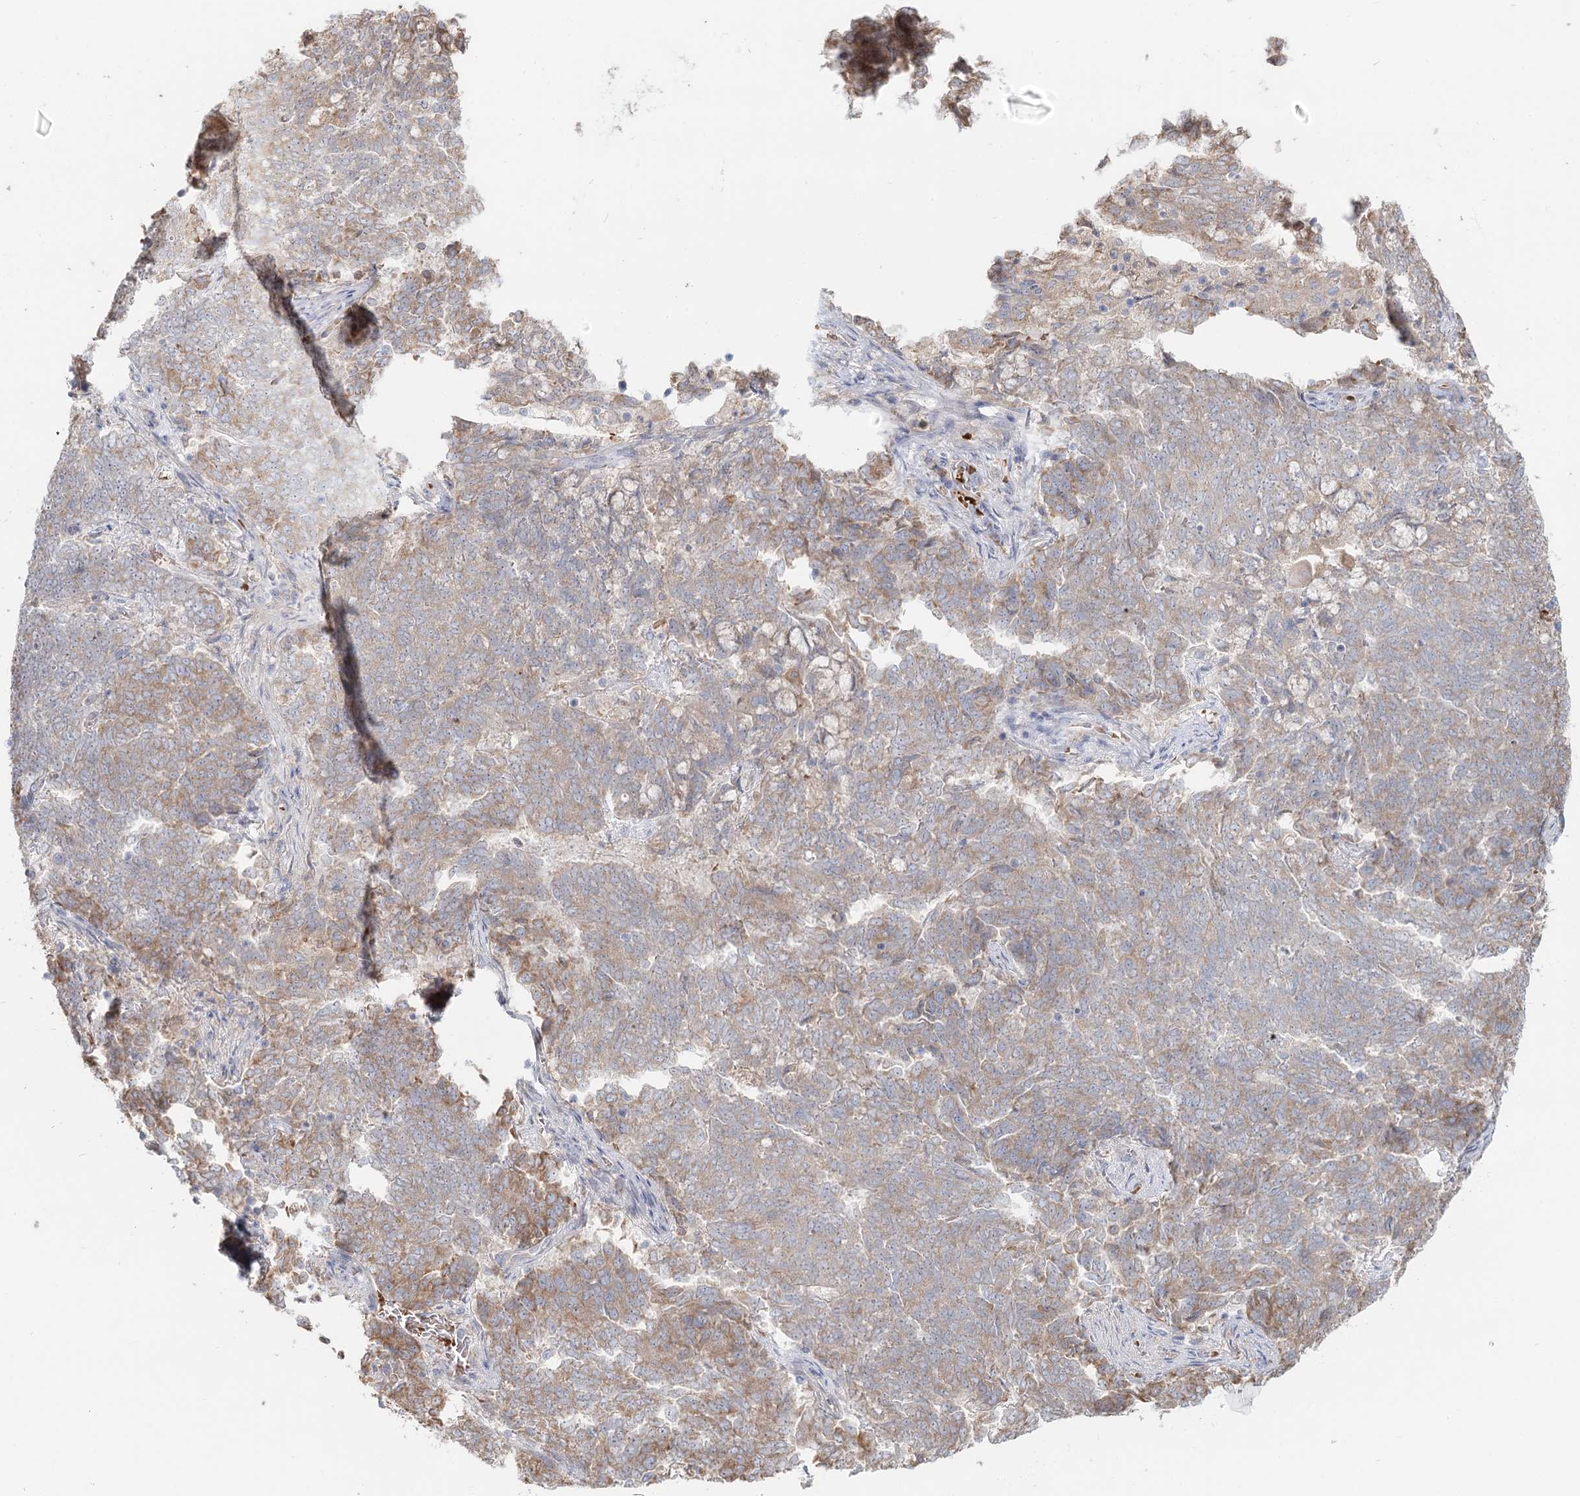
{"staining": {"intensity": "weak", "quantity": "25%-75%", "location": "cytoplasmic/membranous"}, "tissue": "endometrial cancer", "cell_type": "Tumor cells", "image_type": "cancer", "snomed": [{"axis": "morphology", "description": "Adenocarcinoma, NOS"}, {"axis": "topography", "description": "Endometrium"}], "caption": "An immunohistochemistry (IHC) histopathology image of tumor tissue is shown. Protein staining in brown labels weak cytoplasmic/membranous positivity in adenocarcinoma (endometrial) within tumor cells. The staining was performed using DAB (3,3'-diaminobenzidine) to visualize the protein expression in brown, while the nuclei were stained in blue with hematoxylin (Magnification: 20x).", "gene": "ANKRD16", "patient": {"sex": "female", "age": 80}}